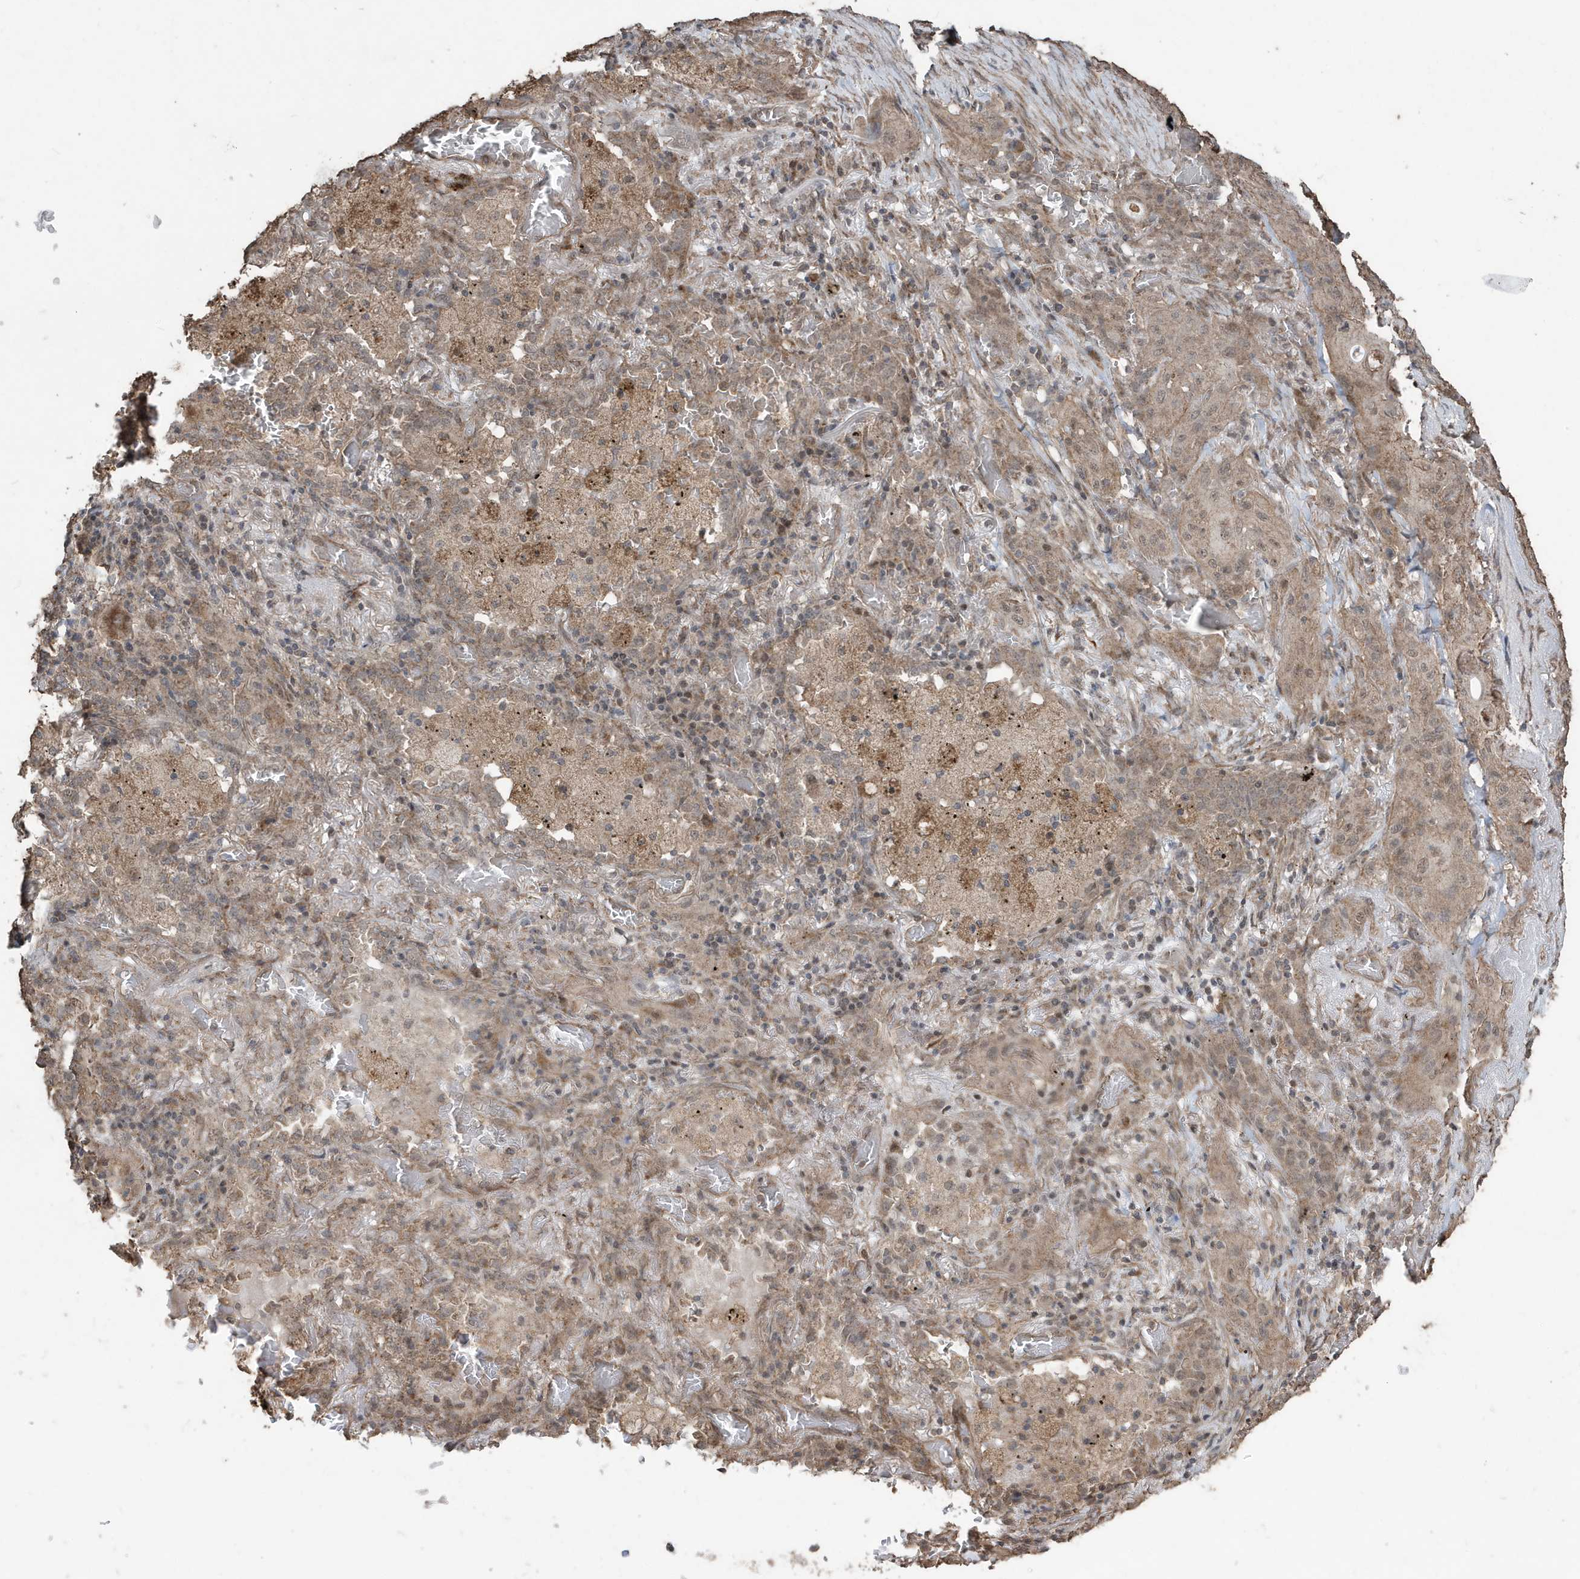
{"staining": {"intensity": "weak", "quantity": ">75%", "location": "cytoplasmic/membranous,nuclear"}, "tissue": "lung cancer", "cell_type": "Tumor cells", "image_type": "cancer", "snomed": [{"axis": "morphology", "description": "Squamous cell carcinoma, NOS"}, {"axis": "topography", "description": "Lung"}], "caption": "The image reveals a brown stain indicating the presence of a protein in the cytoplasmic/membranous and nuclear of tumor cells in lung cancer. (Brightfield microscopy of DAB IHC at high magnification).", "gene": "PAXBP1", "patient": {"sex": "female", "age": 47}}